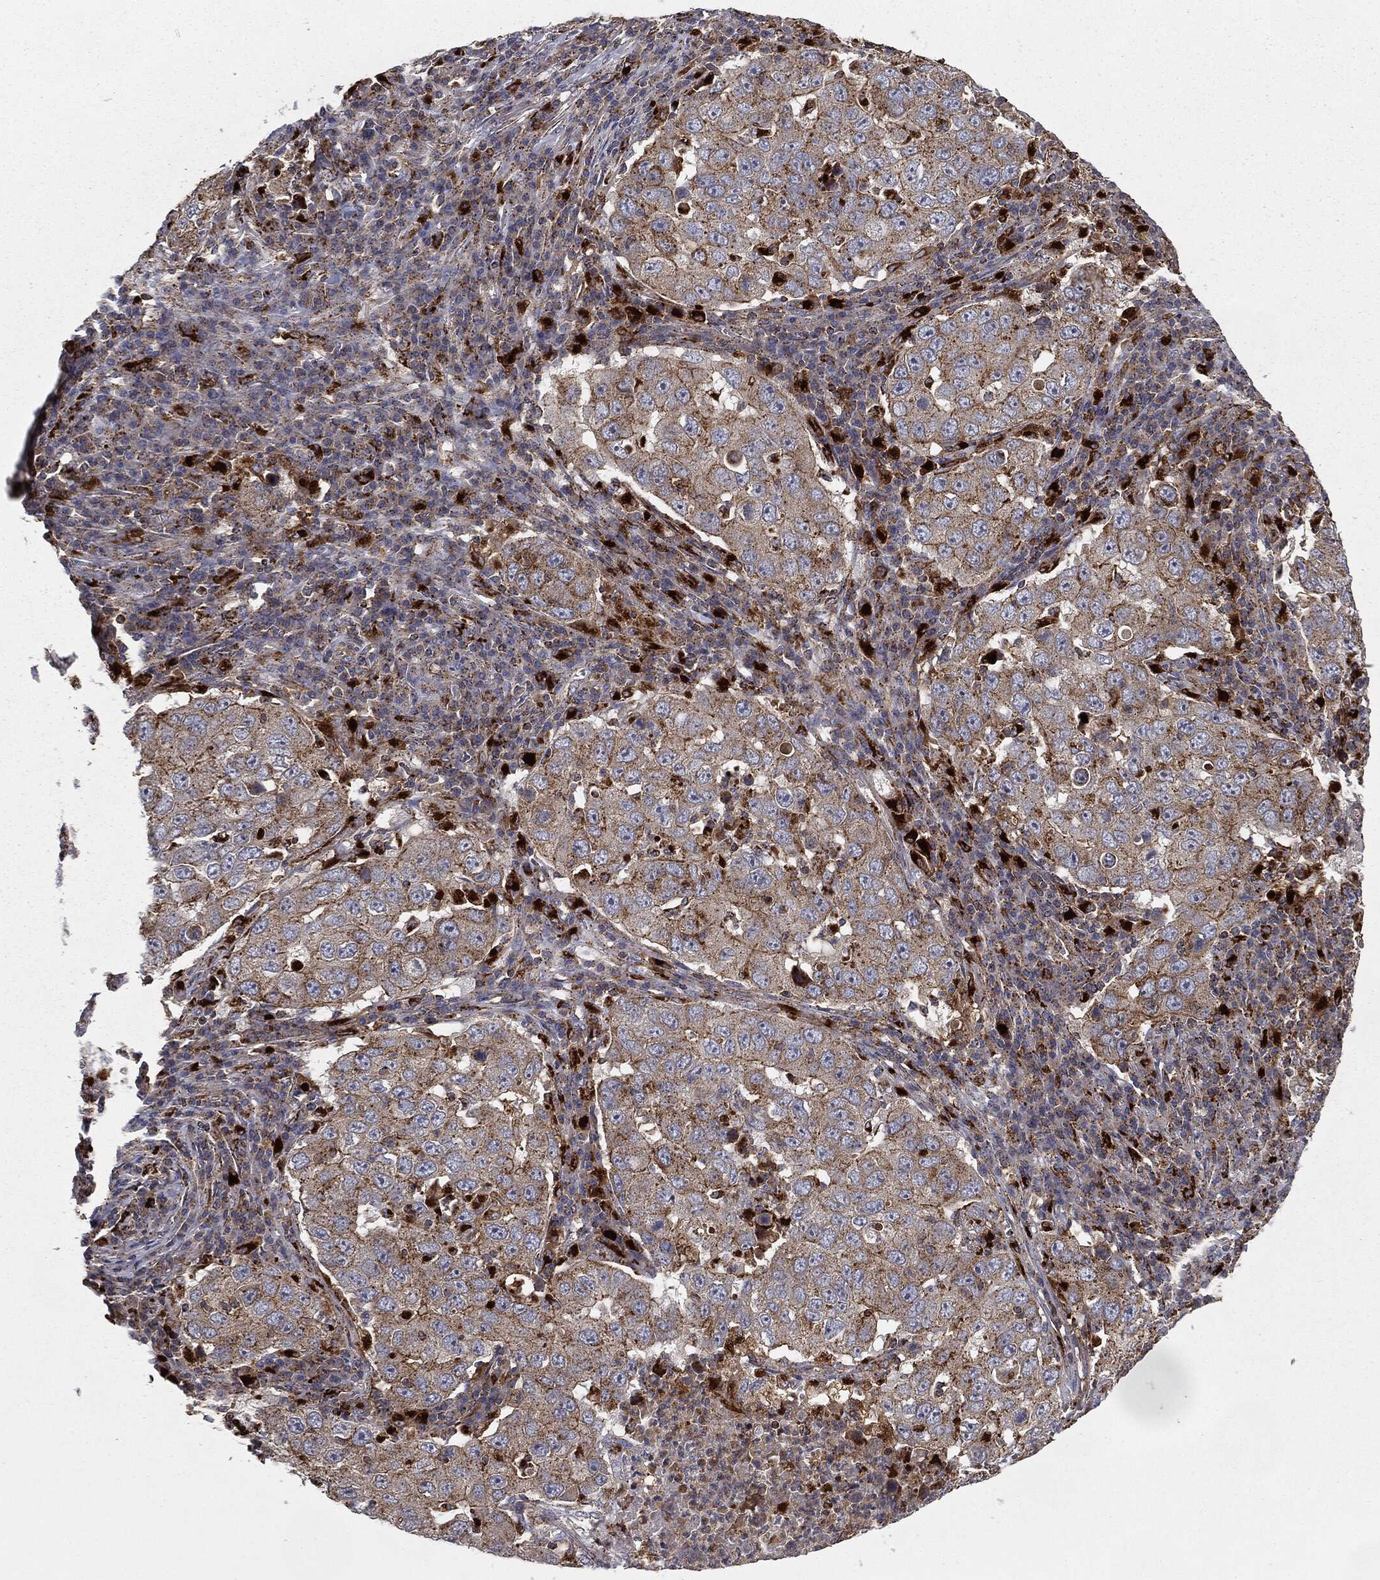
{"staining": {"intensity": "moderate", "quantity": ">75%", "location": "cytoplasmic/membranous"}, "tissue": "lung cancer", "cell_type": "Tumor cells", "image_type": "cancer", "snomed": [{"axis": "morphology", "description": "Adenocarcinoma, NOS"}, {"axis": "topography", "description": "Lung"}], "caption": "Brown immunohistochemical staining in human adenocarcinoma (lung) demonstrates moderate cytoplasmic/membranous positivity in about >75% of tumor cells.", "gene": "CTSA", "patient": {"sex": "male", "age": 73}}